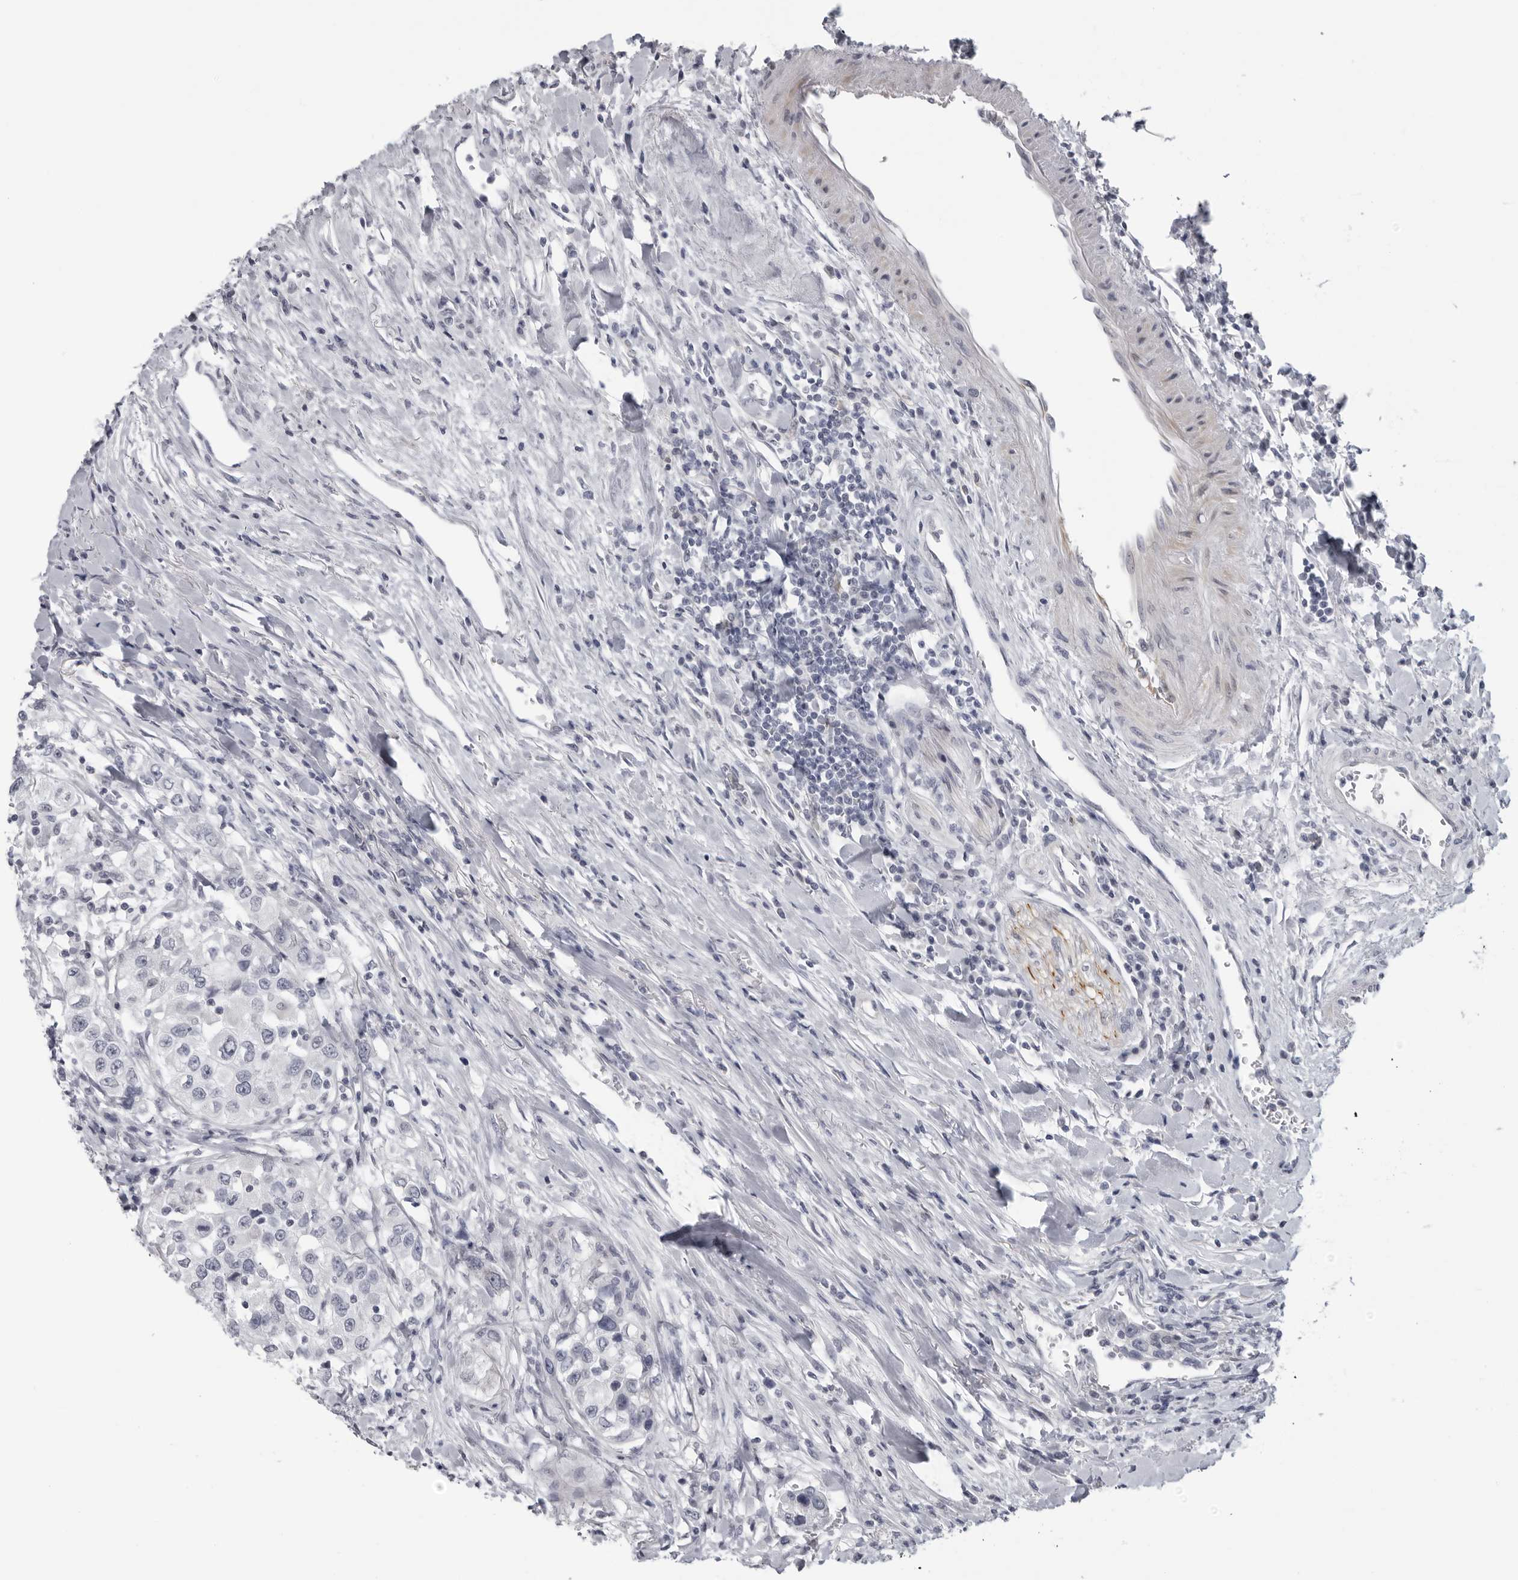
{"staining": {"intensity": "negative", "quantity": "none", "location": "none"}, "tissue": "urothelial cancer", "cell_type": "Tumor cells", "image_type": "cancer", "snomed": [{"axis": "morphology", "description": "Urothelial carcinoma, High grade"}, {"axis": "topography", "description": "Urinary bladder"}], "caption": "There is no significant staining in tumor cells of urothelial cancer.", "gene": "OPLAH", "patient": {"sex": "female", "age": 80}}